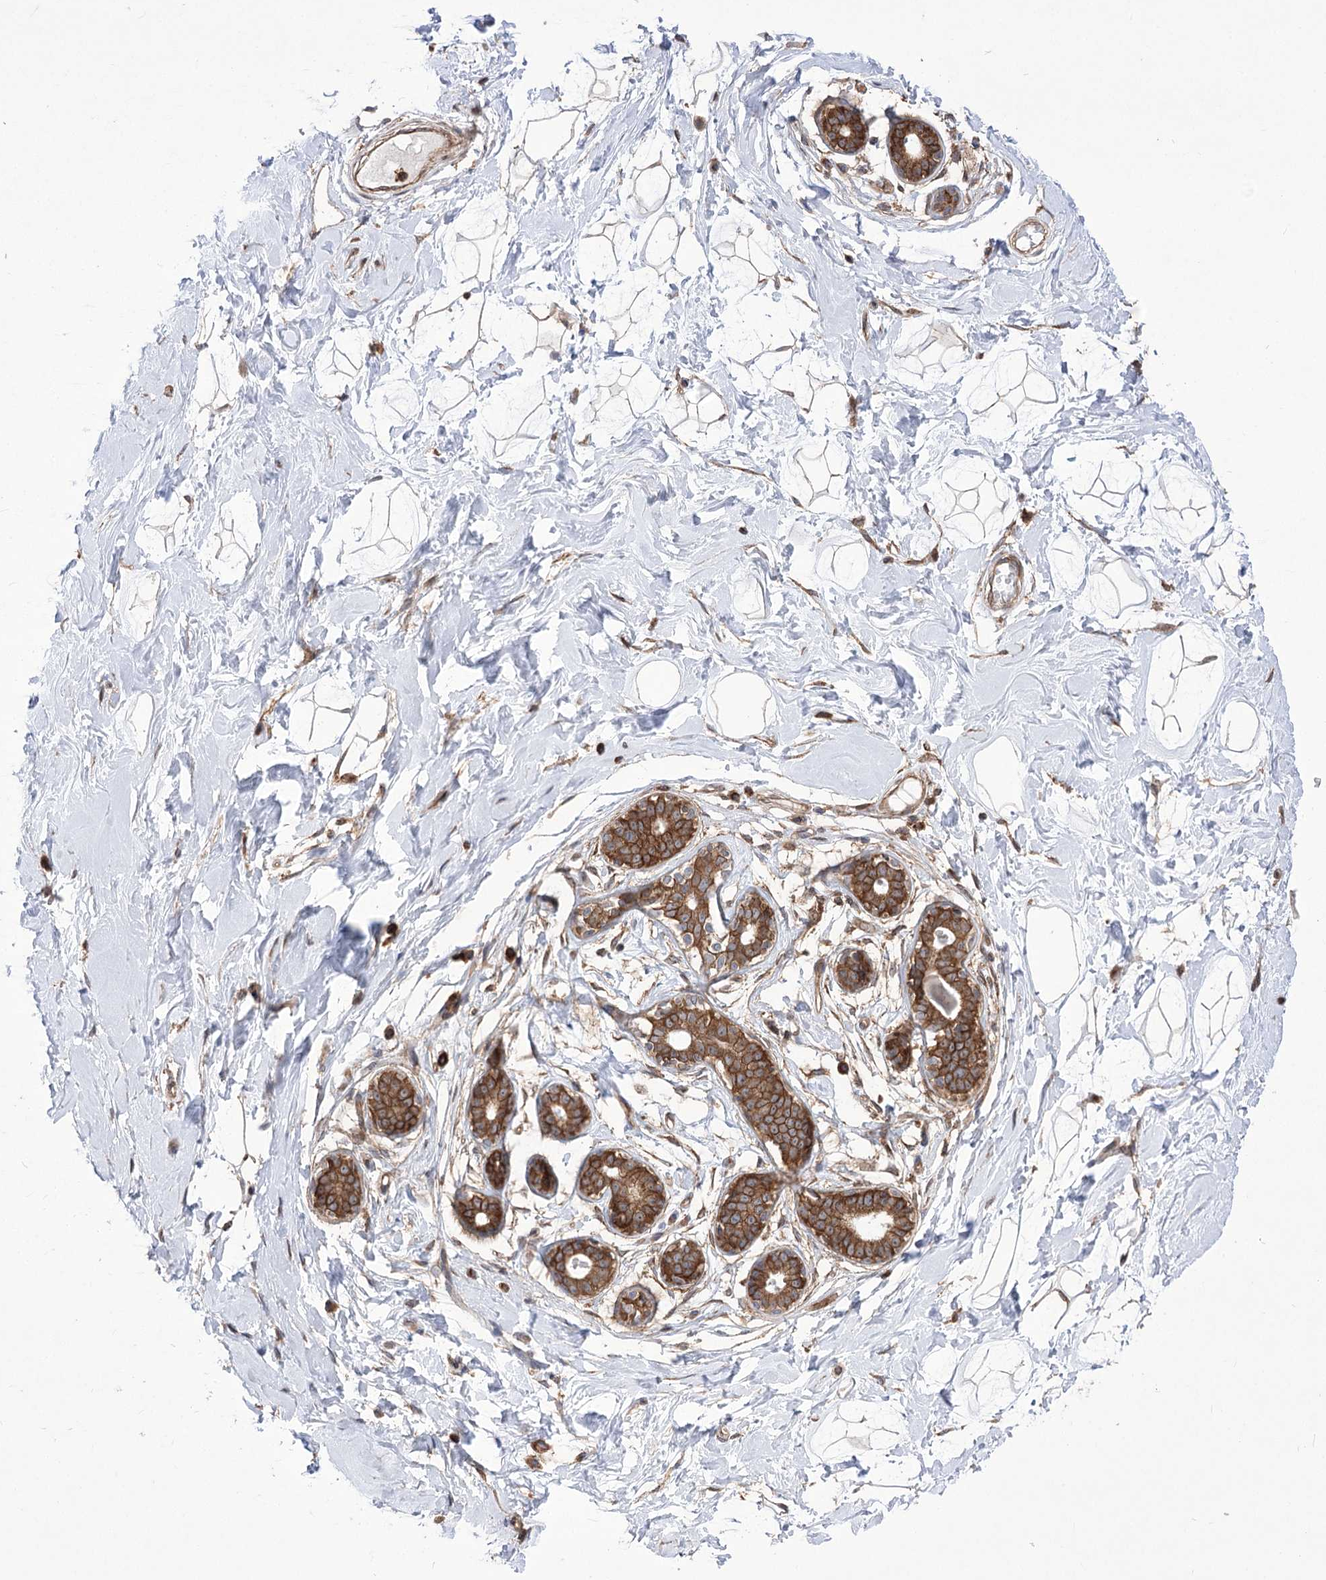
{"staining": {"intensity": "weak", "quantity": ">75%", "location": "cytoplasmic/membranous"}, "tissue": "breast", "cell_type": "Adipocytes", "image_type": "normal", "snomed": [{"axis": "morphology", "description": "Normal tissue, NOS"}, {"axis": "morphology", "description": "Adenoma, NOS"}, {"axis": "topography", "description": "Breast"}], "caption": "IHC (DAB (3,3'-diaminobenzidine)) staining of benign human breast reveals weak cytoplasmic/membranous protein staining in approximately >75% of adipocytes.", "gene": "XYLB", "patient": {"sex": "female", "age": 23}}